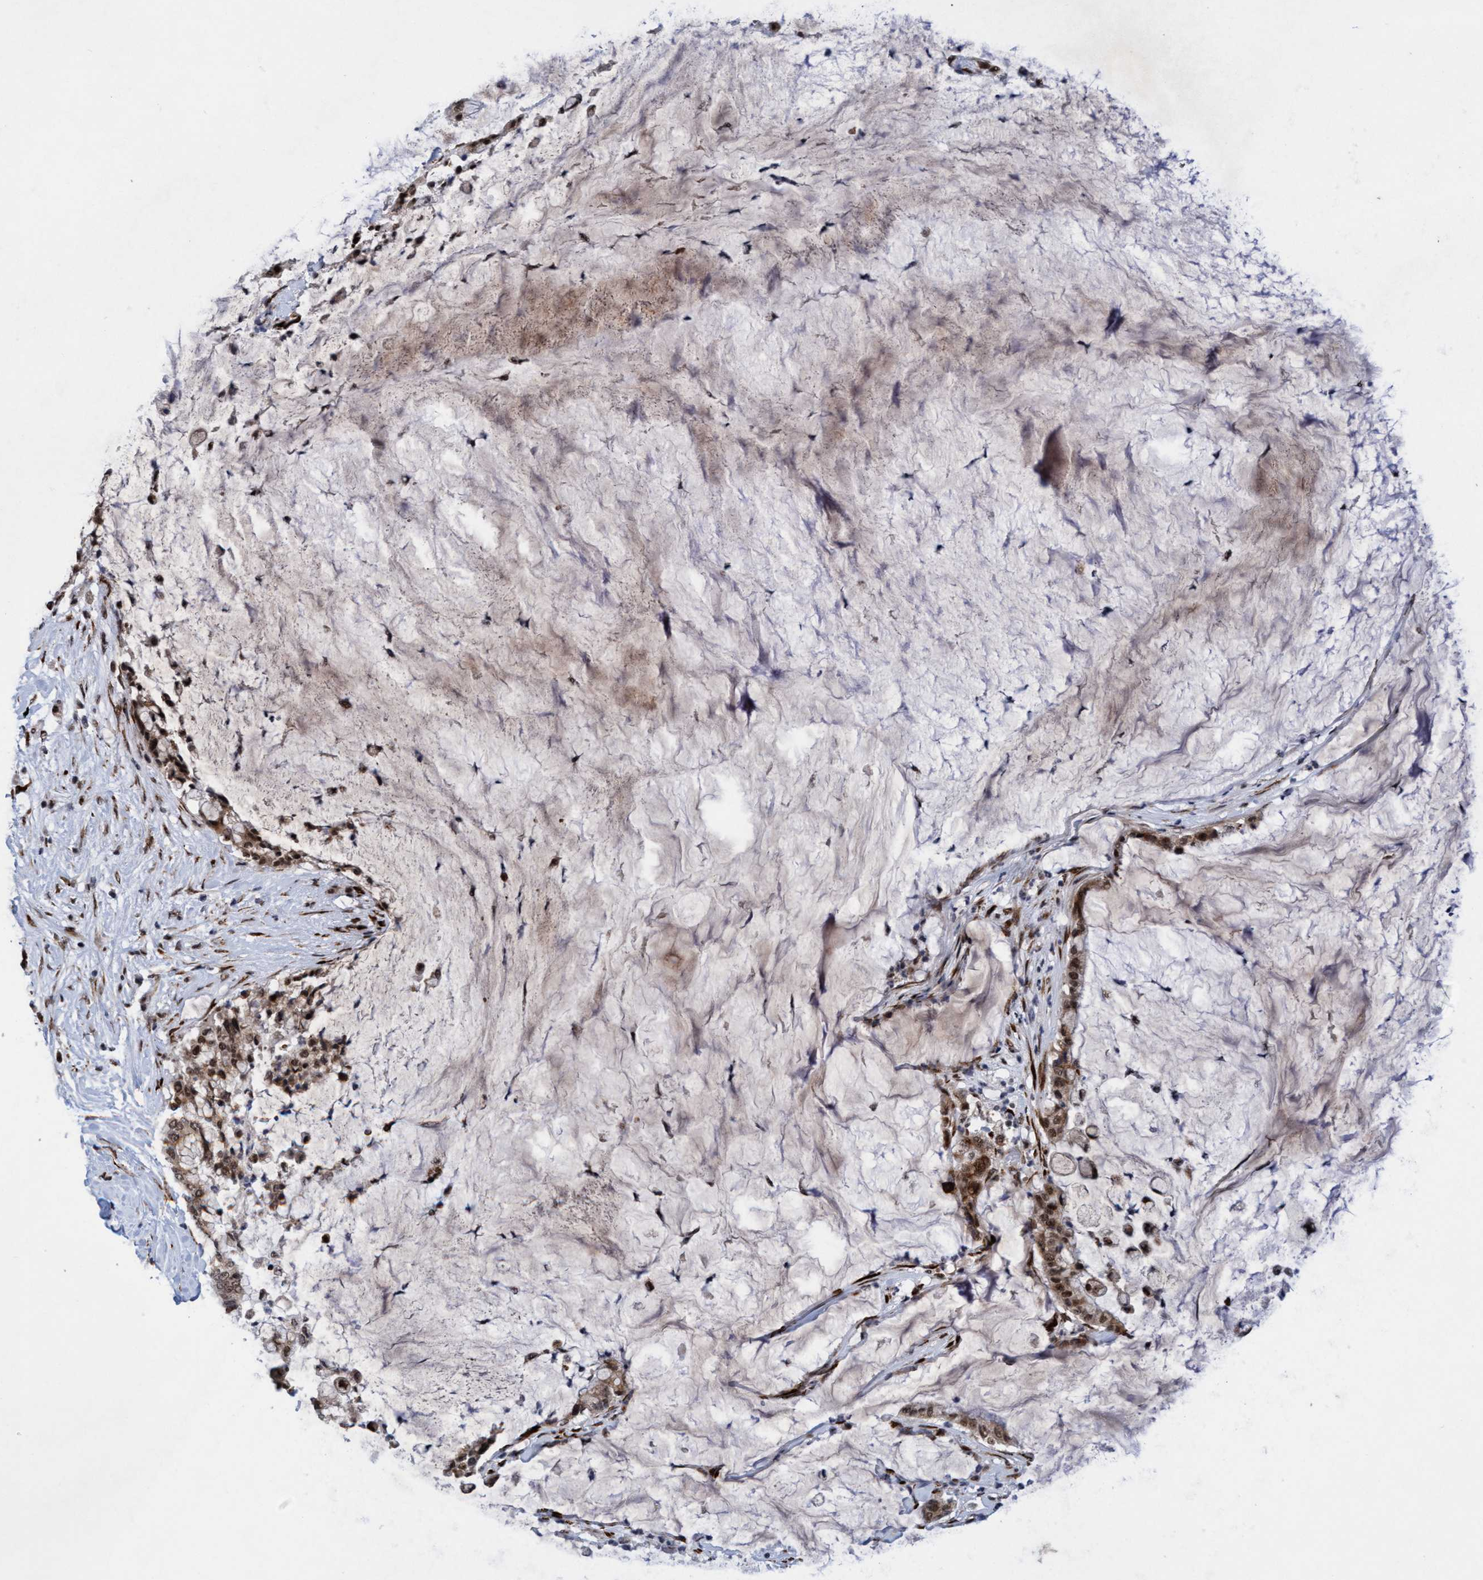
{"staining": {"intensity": "moderate", "quantity": ">75%", "location": "cytoplasmic/membranous,nuclear"}, "tissue": "pancreatic cancer", "cell_type": "Tumor cells", "image_type": "cancer", "snomed": [{"axis": "morphology", "description": "Adenocarcinoma, NOS"}, {"axis": "topography", "description": "Pancreas"}], "caption": "A brown stain highlights moderate cytoplasmic/membranous and nuclear positivity of a protein in adenocarcinoma (pancreatic) tumor cells.", "gene": "GLT6D1", "patient": {"sex": "male", "age": 41}}